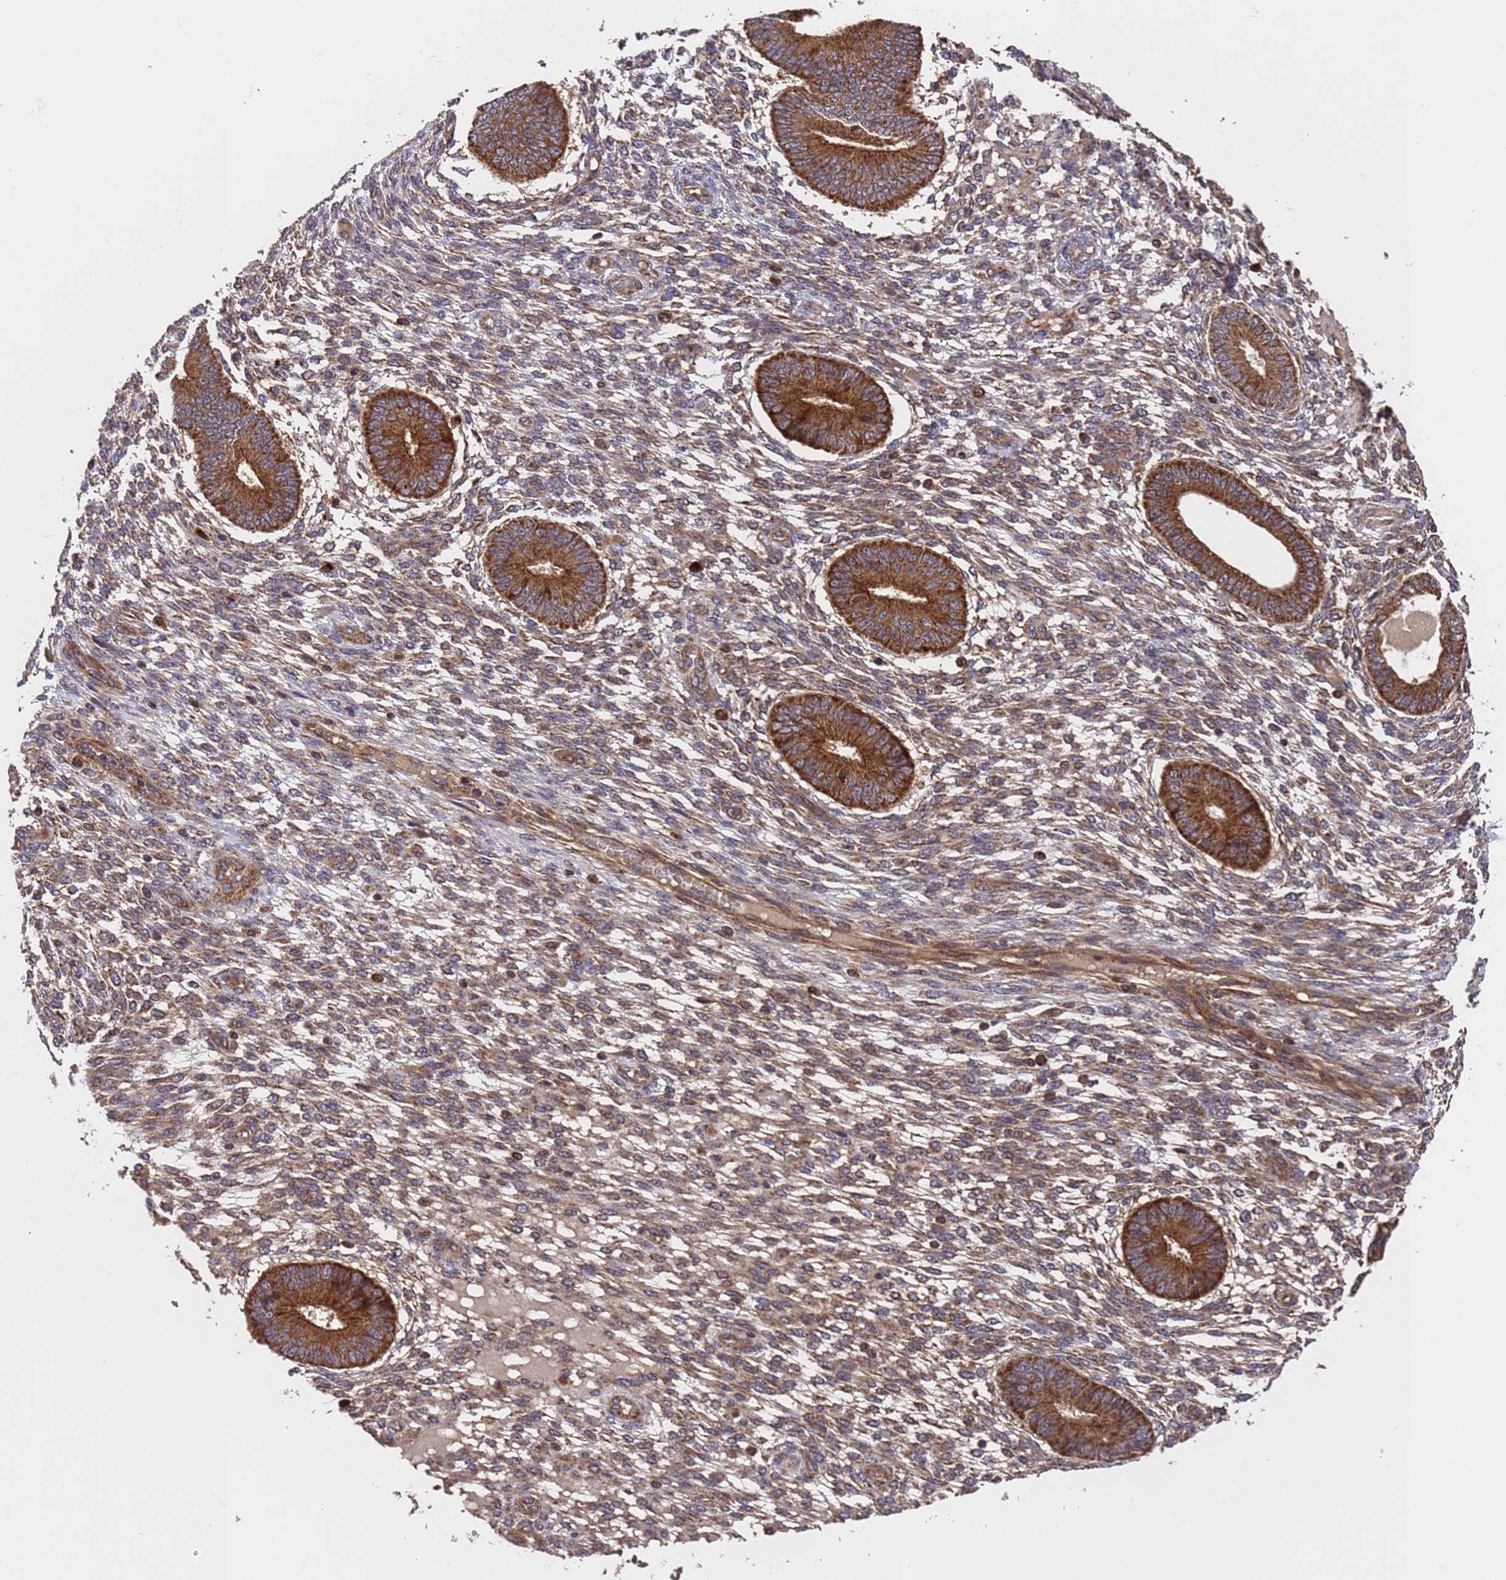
{"staining": {"intensity": "moderate", "quantity": ">75%", "location": "cytoplasmic/membranous"}, "tissue": "endometrium", "cell_type": "Cells in endometrial stroma", "image_type": "normal", "snomed": [{"axis": "morphology", "description": "Normal tissue, NOS"}, {"axis": "topography", "description": "Endometrium"}], "caption": "Immunohistochemistry (IHC) histopathology image of normal endometrium: human endometrium stained using IHC reveals medium levels of moderate protein expression localized specifically in the cytoplasmic/membranous of cells in endometrial stroma, appearing as a cytoplasmic/membranous brown color.", "gene": "TSR3", "patient": {"sex": "female", "age": 49}}